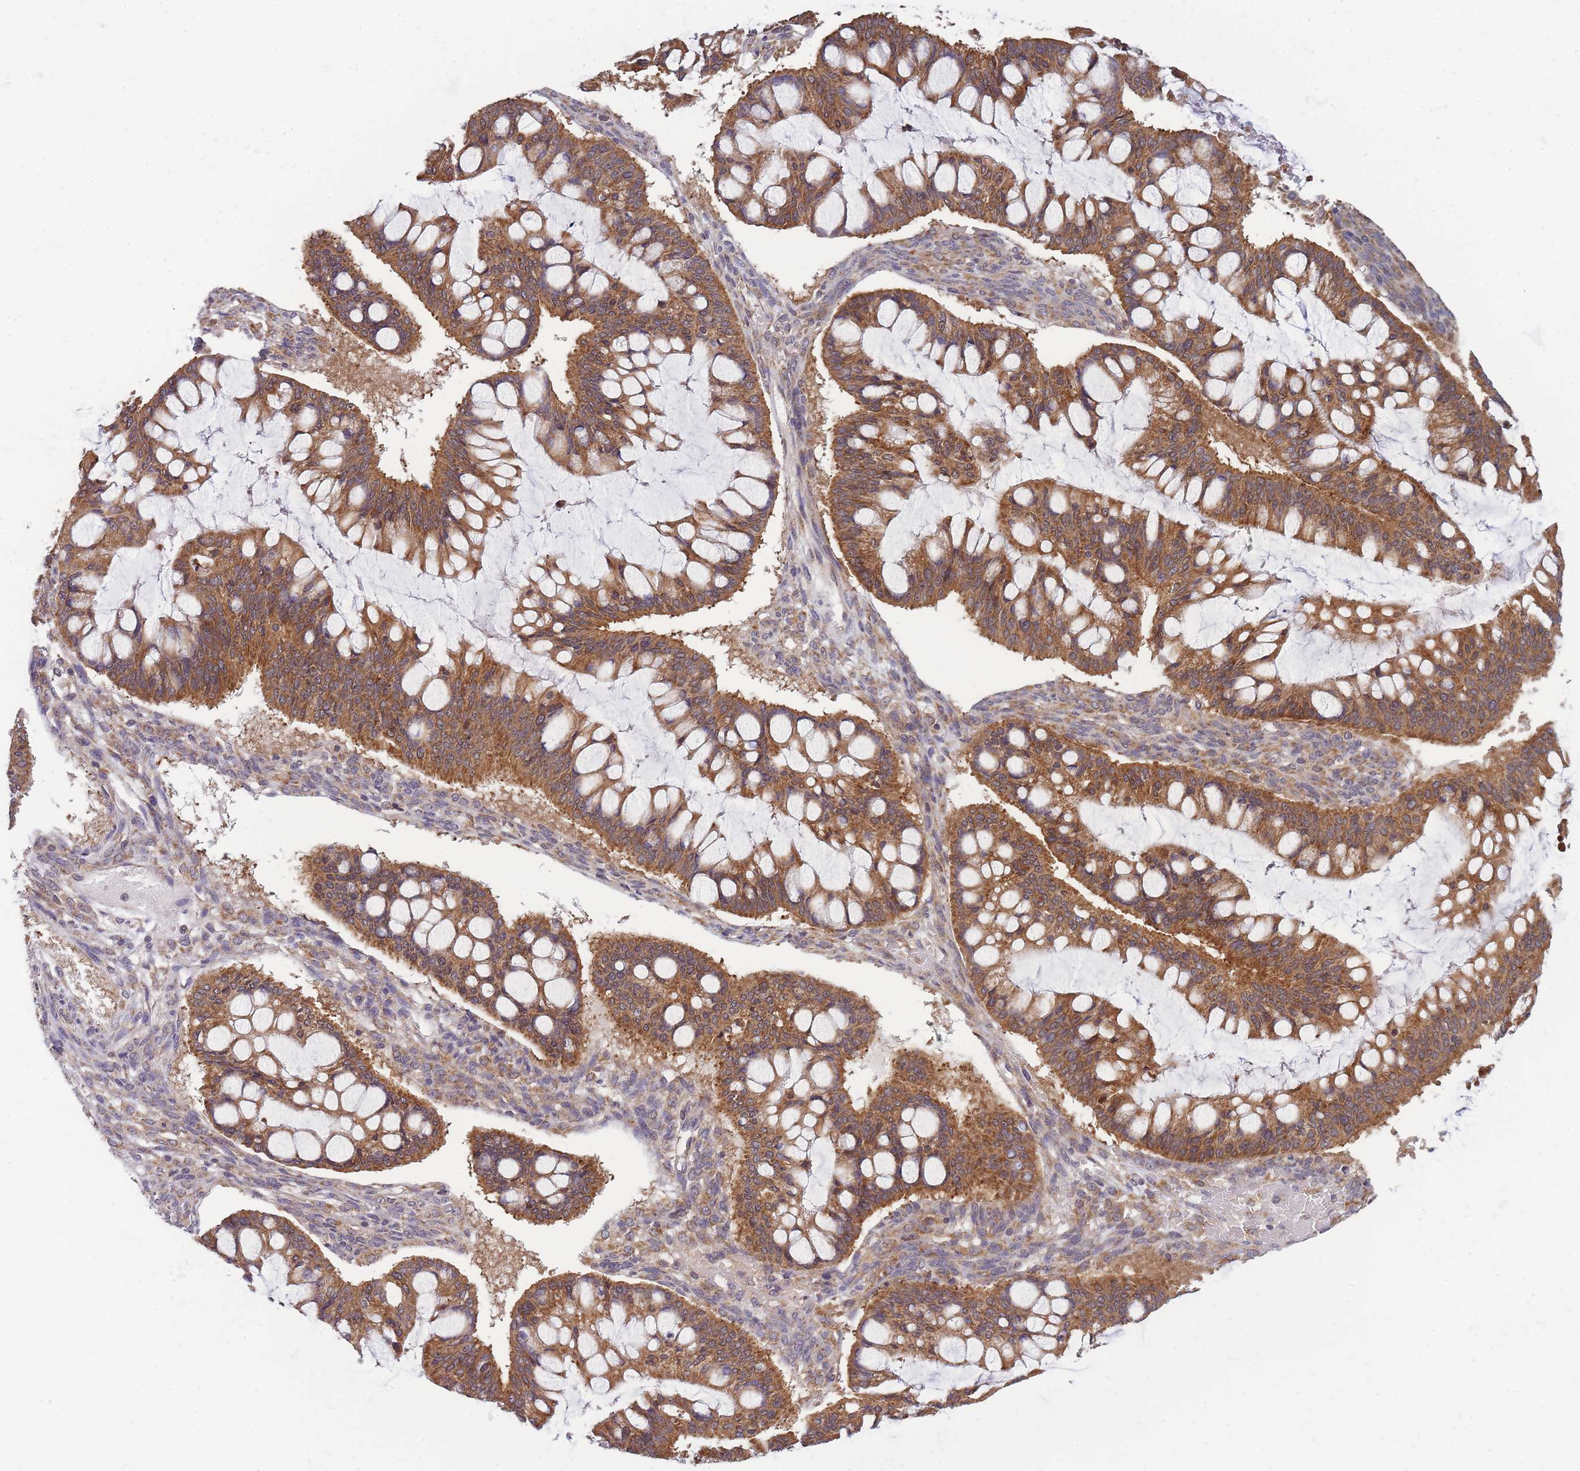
{"staining": {"intensity": "moderate", "quantity": ">75%", "location": "cytoplasmic/membranous"}, "tissue": "ovarian cancer", "cell_type": "Tumor cells", "image_type": "cancer", "snomed": [{"axis": "morphology", "description": "Cystadenocarcinoma, mucinous, NOS"}, {"axis": "topography", "description": "Ovary"}], "caption": "IHC photomicrograph of ovarian cancer (mucinous cystadenocarcinoma) stained for a protein (brown), which reveals medium levels of moderate cytoplasmic/membranous expression in approximately >75% of tumor cells.", "gene": "MRPL23", "patient": {"sex": "female", "age": 73}}